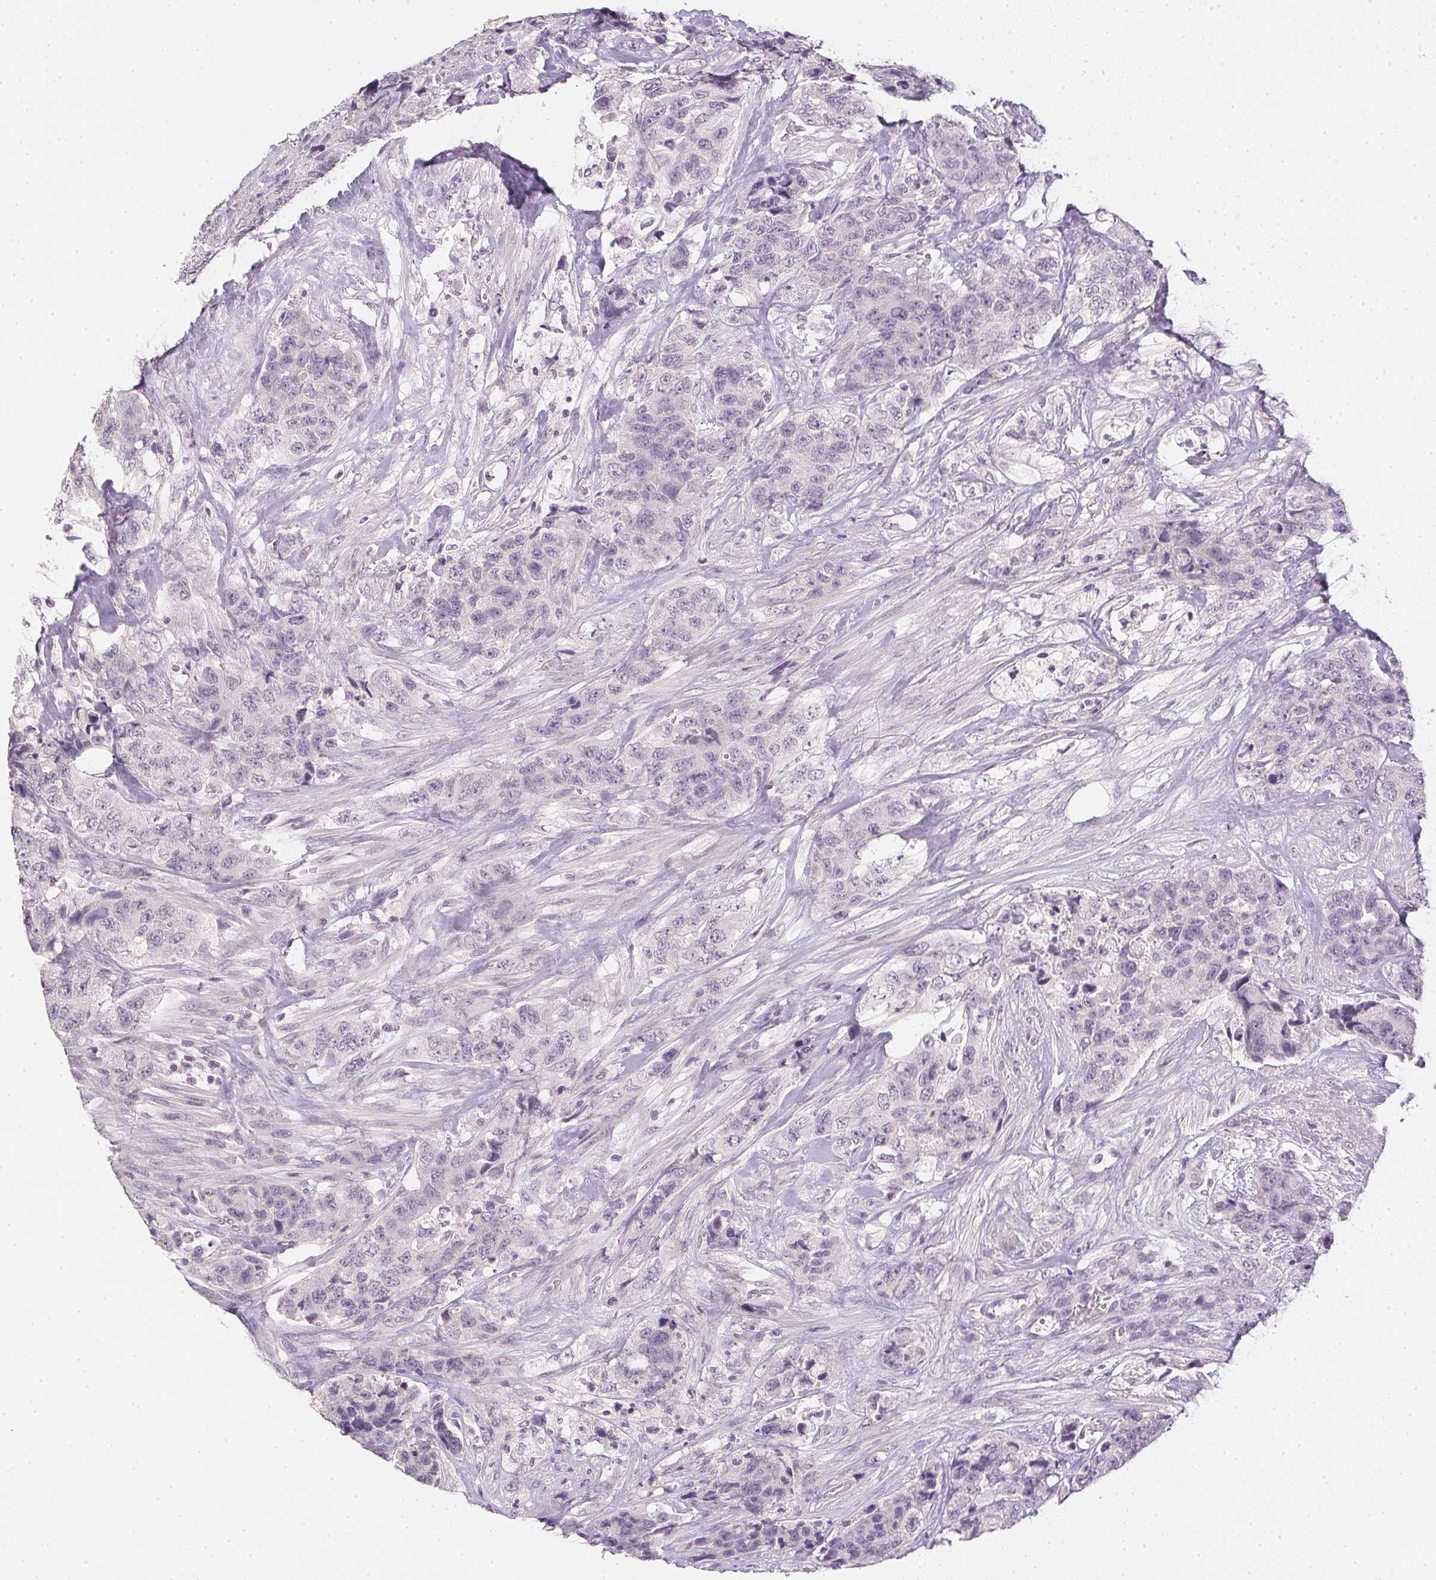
{"staining": {"intensity": "negative", "quantity": "none", "location": "none"}, "tissue": "urothelial cancer", "cell_type": "Tumor cells", "image_type": "cancer", "snomed": [{"axis": "morphology", "description": "Urothelial carcinoma, High grade"}, {"axis": "topography", "description": "Urinary bladder"}], "caption": "Urothelial carcinoma (high-grade) was stained to show a protein in brown. There is no significant expression in tumor cells.", "gene": "PPY", "patient": {"sex": "female", "age": 78}}